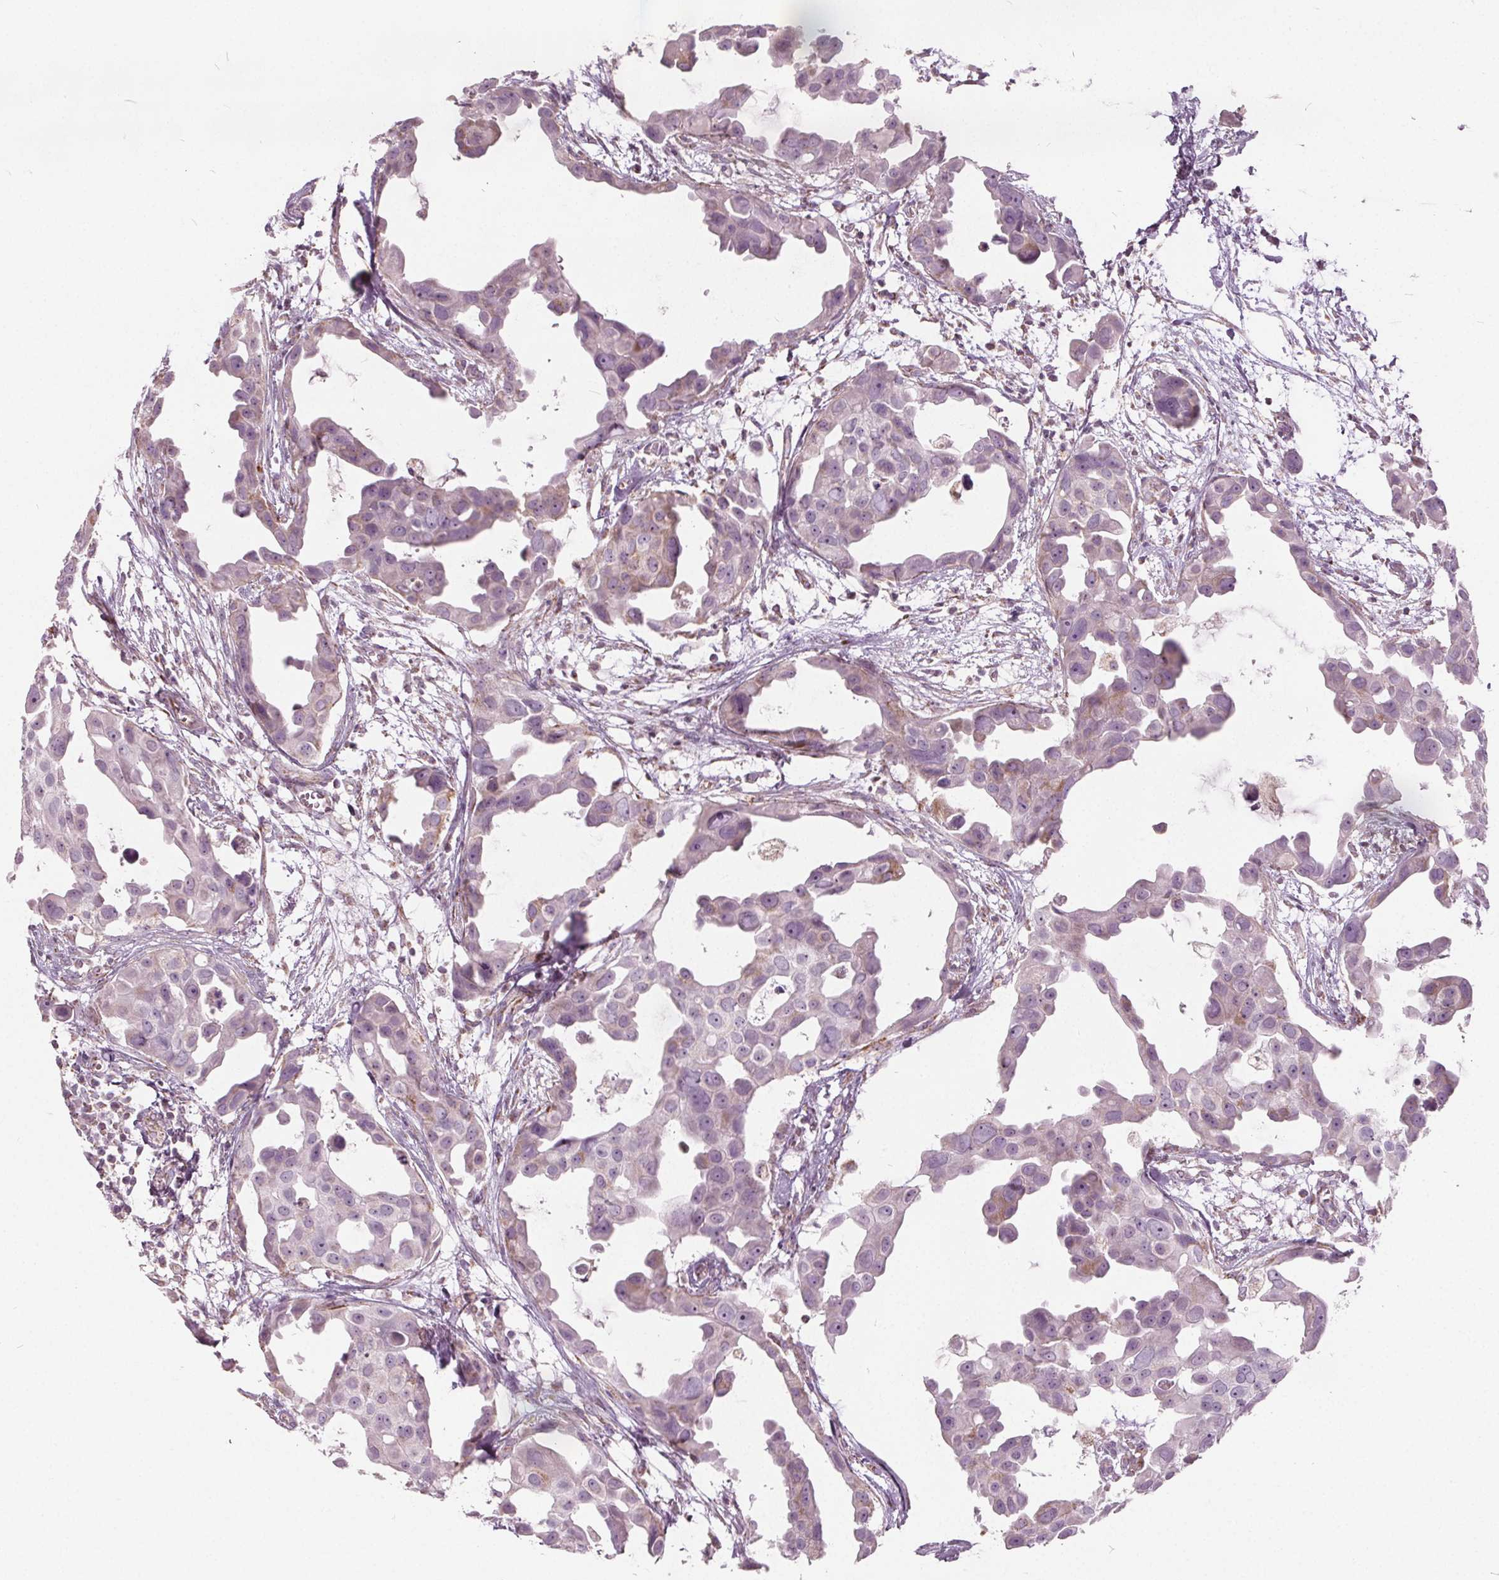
{"staining": {"intensity": "weak", "quantity": "<25%", "location": "cytoplasmic/membranous"}, "tissue": "breast cancer", "cell_type": "Tumor cells", "image_type": "cancer", "snomed": [{"axis": "morphology", "description": "Duct carcinoma"}, {"axis": "topography", "description": "Breast"}], "caption": "Immunohistochemical staining of human breast cancer reveals no significant staining in tumor cells.", "gene": "ECI2", "patient": {"sex": "female", "age": 38}}